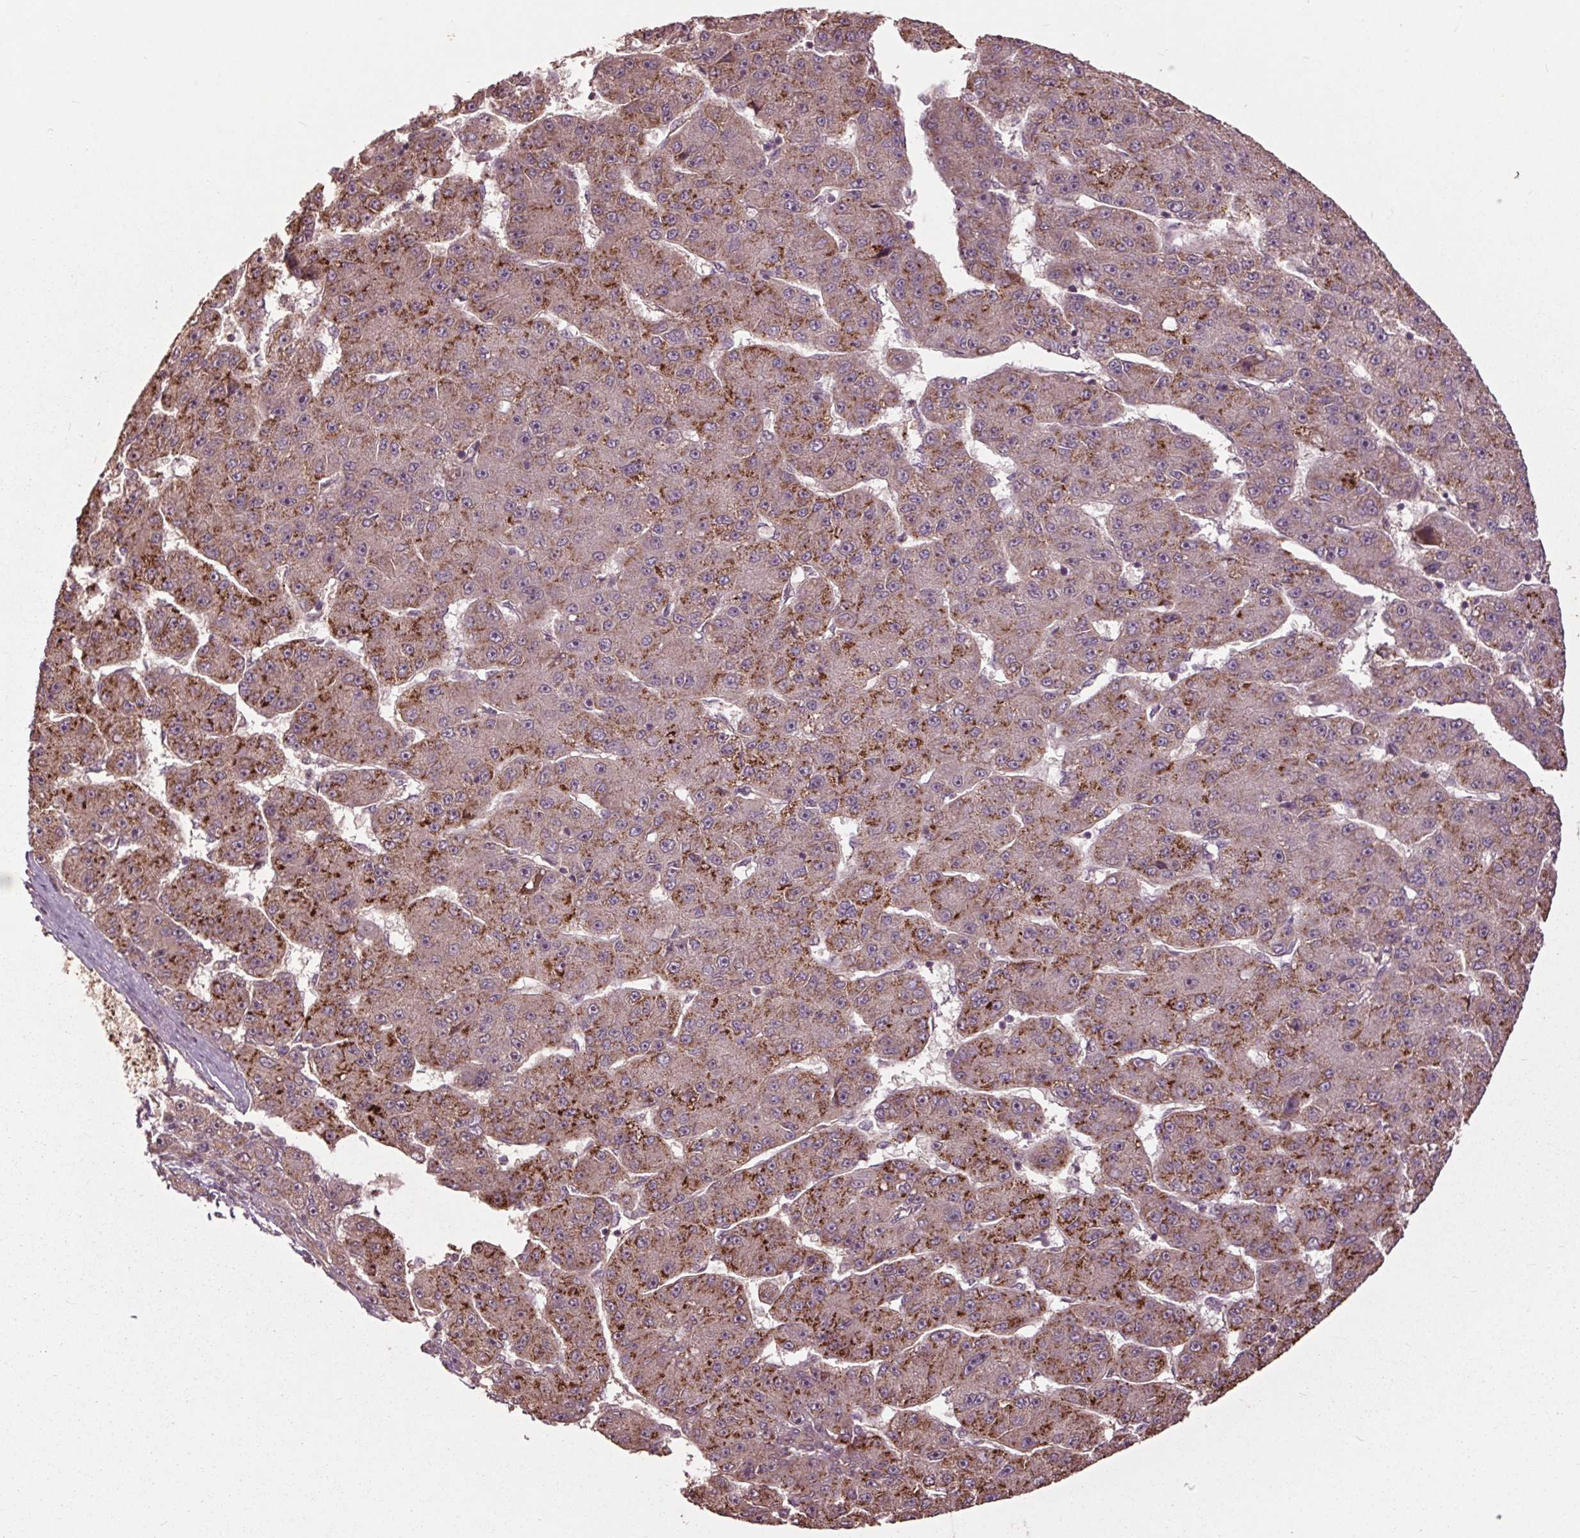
{"staining": {"intensity": "strong", "quantity": "<25%", "location": "cytoplasmic/membranous"}, "tissue": "liver cancer", "cell_type": "Tumor cells", "image_type": "cancer", "snomed": [{"axis": "morphology", "description": "Carcinoma, Hepatocellular, NOS"}, {"axis": "topography", "description": "Liver"}], "caption": "Human liver hepatocellular carcinoma stained for a protein (brown) shows strong cytoplasmic/membranous positive expression in approximately <25% of tumor cells.", "gene": "CEP95", "patient": {"sex": "male", "age": 67}}